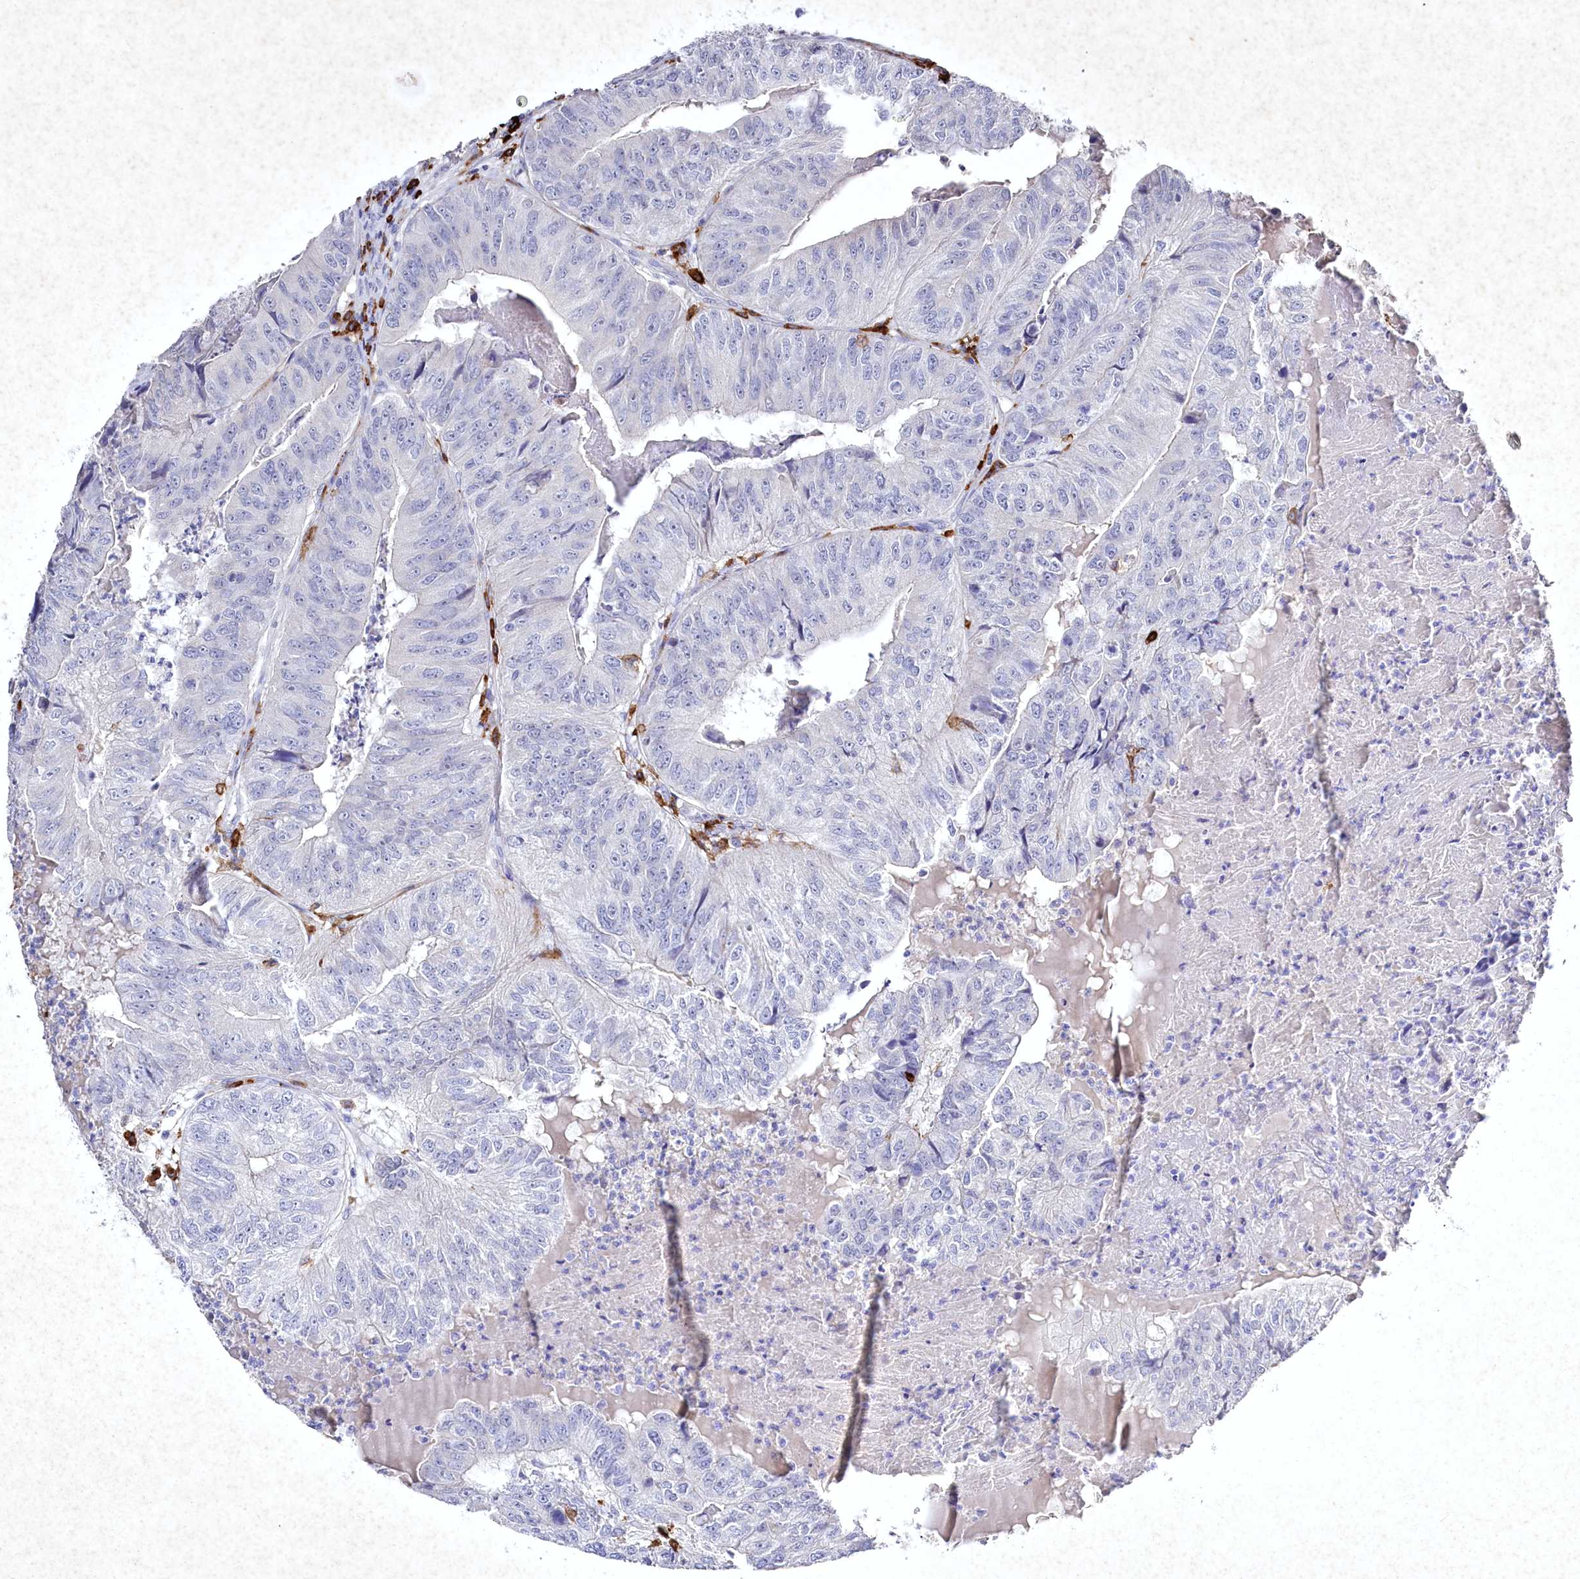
{"staining": {"intensity": "negative", "quantity": "none", "location": "none"}, "tissue": "colorectal cancer", "cell_type": "Tumor cells", "image_type": "cancer", "snomed": [{"axis": "morphology", "description": "Adenocarcinoma, NOS"}, {"axis": "topography", "description": "Colon"}], "caption": "This photomicrograph is of colorectal cancer stained with immunohistochemistry (IHC) to label a protein in brown with the nuclei are counter-stained blue. There is no staining in tumor cells.", "gene": "CLEC4M", "patient": {"sex": "female", "age": 67}}